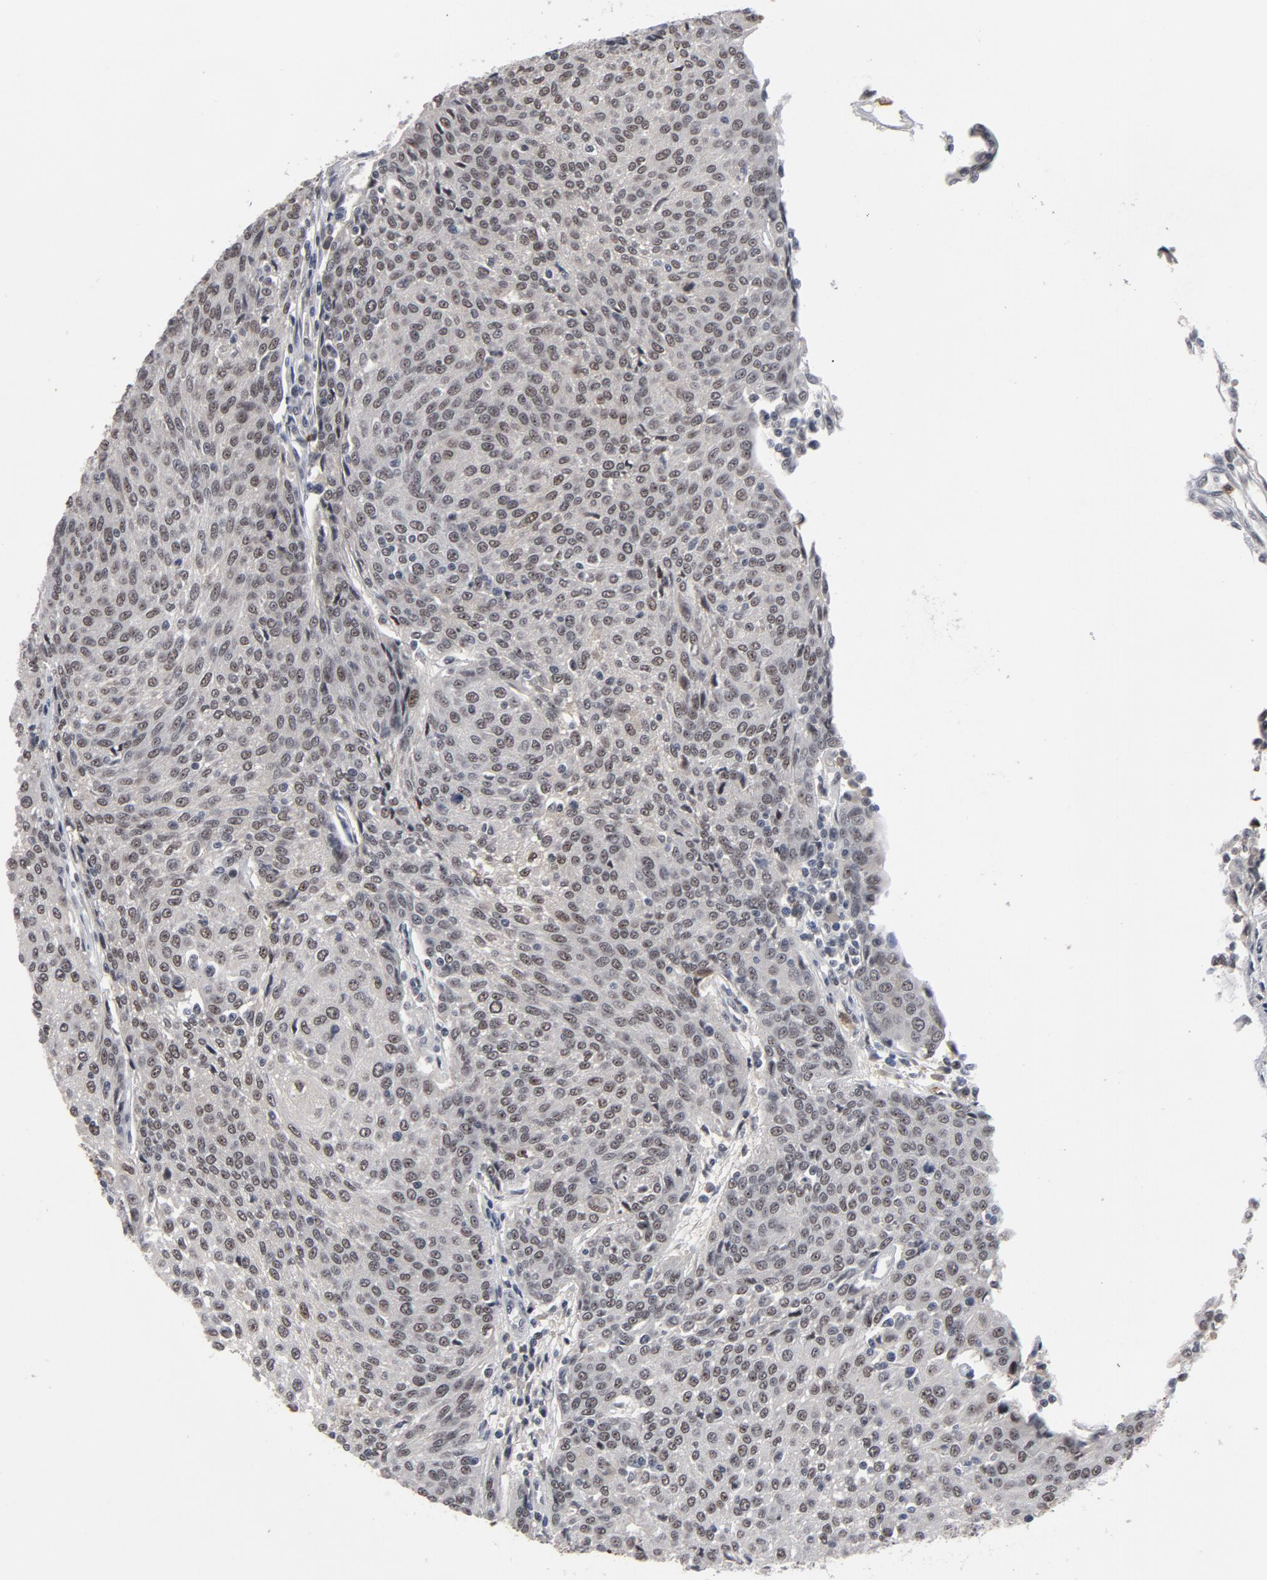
{"staining": {"intensity": "weak", "quantity": "25%-75%", "location": "nuclear"}, "tissue": "urothelial cancer", "cell_type": "Tumor cells", "image_type": "cancer", "snomed": [{"axis": "morphology", "description": "Urothelial carcinoma, High grade"}, {"axis": "topography", "description": "Urinary bladder"}], "caption": "Immunohistochemical staining of human high-grade urothelial carcinoma demonstrates low levels of weak nuclear protein staining in approximately 25%-75% of tumor cells.", "gene": "RTL5", "patient": {"sex": "female", "age": 85}}